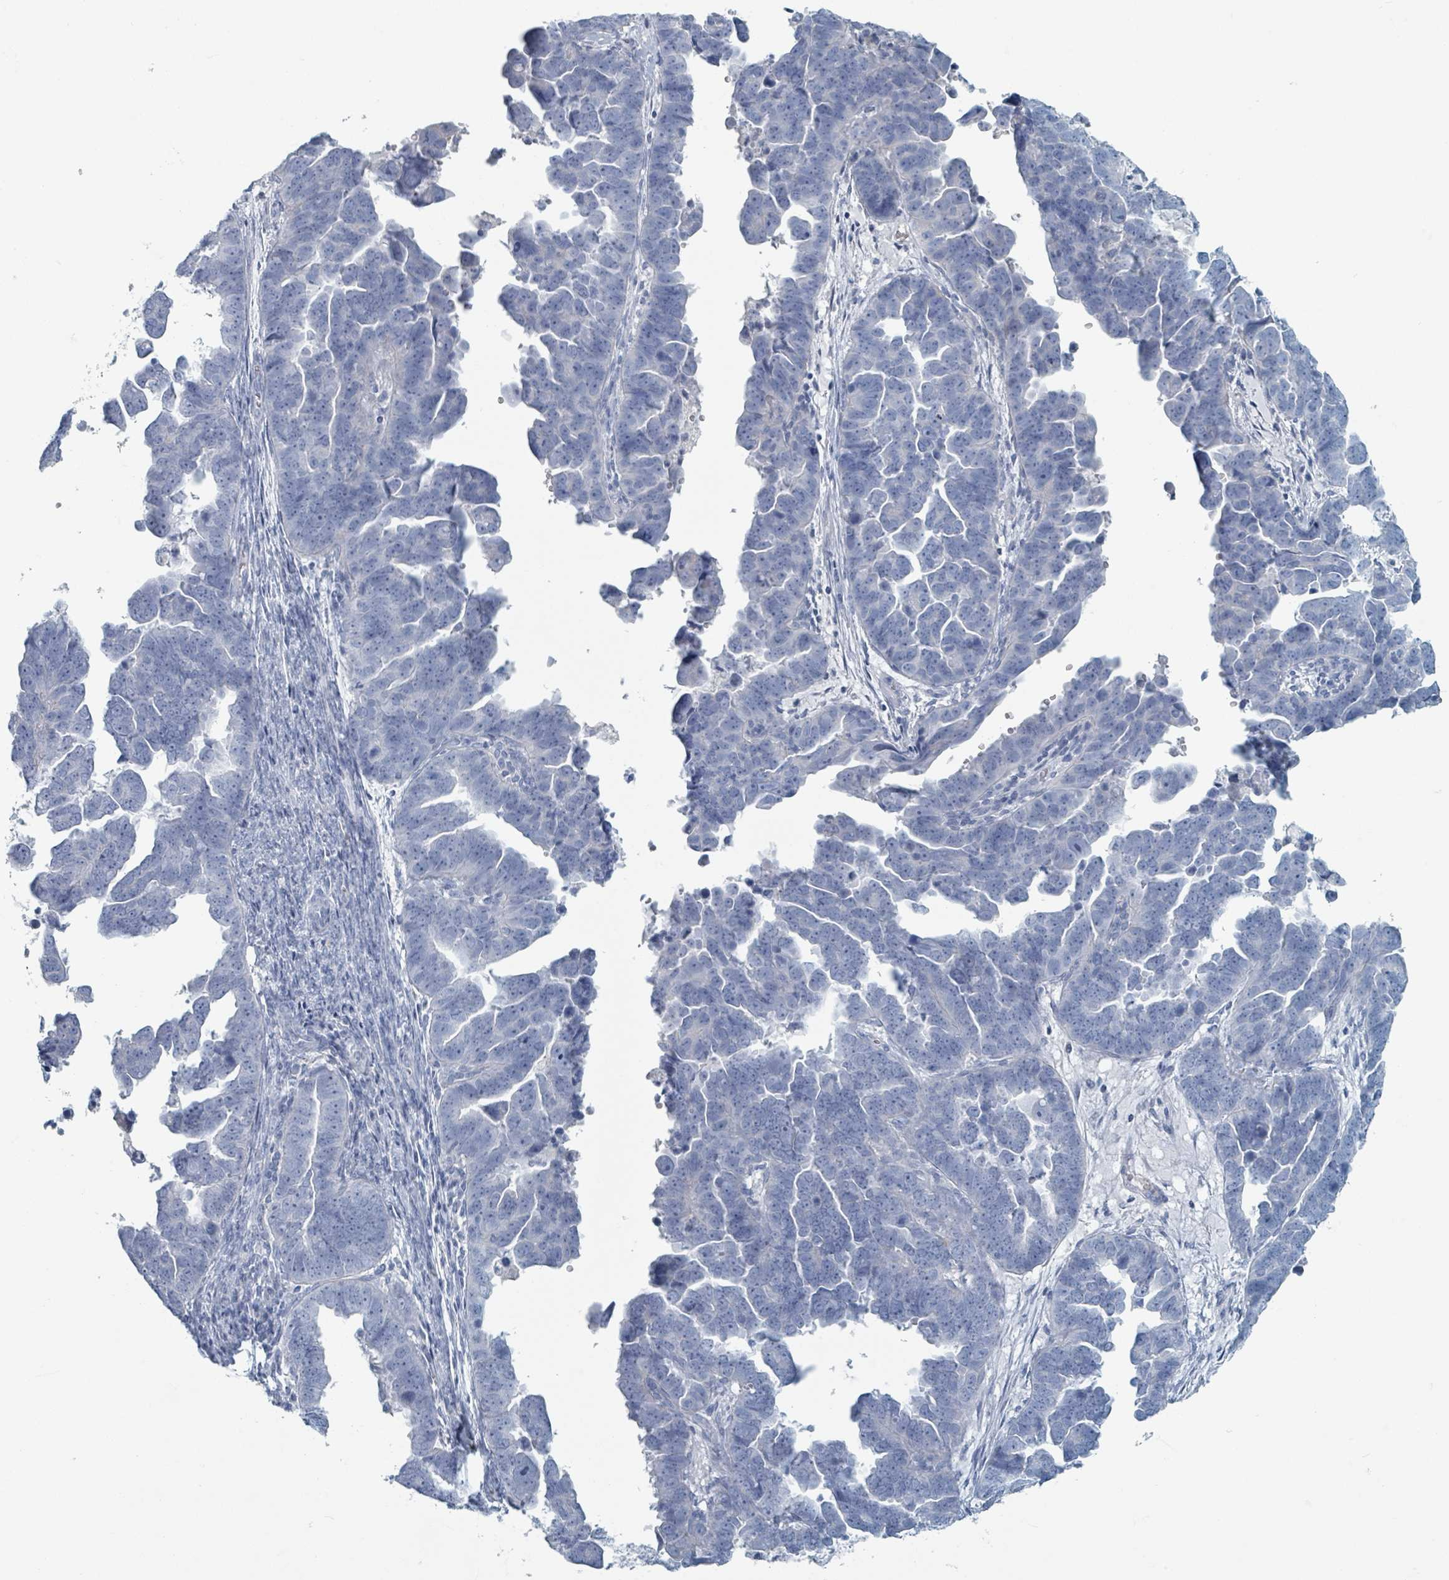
{"staining": {"intensity": "negative", "quantity": "none", "location": "none"}, "tissue": "endometrial cancer", "cell_type": "Tumor cells", "image_type": "cancer", "snomed": [{"axis": "morphology", "description": "Adenocarcinoma, NOS"}, {"axis": "topography", "description": "Endometrium"}], "caption": "The image displays no significant staining in tumor cells of endometrial cancer (adenocarcinoma).", "gene": "HEATR5A", "patient": {"sex": "female", "age": 75}}